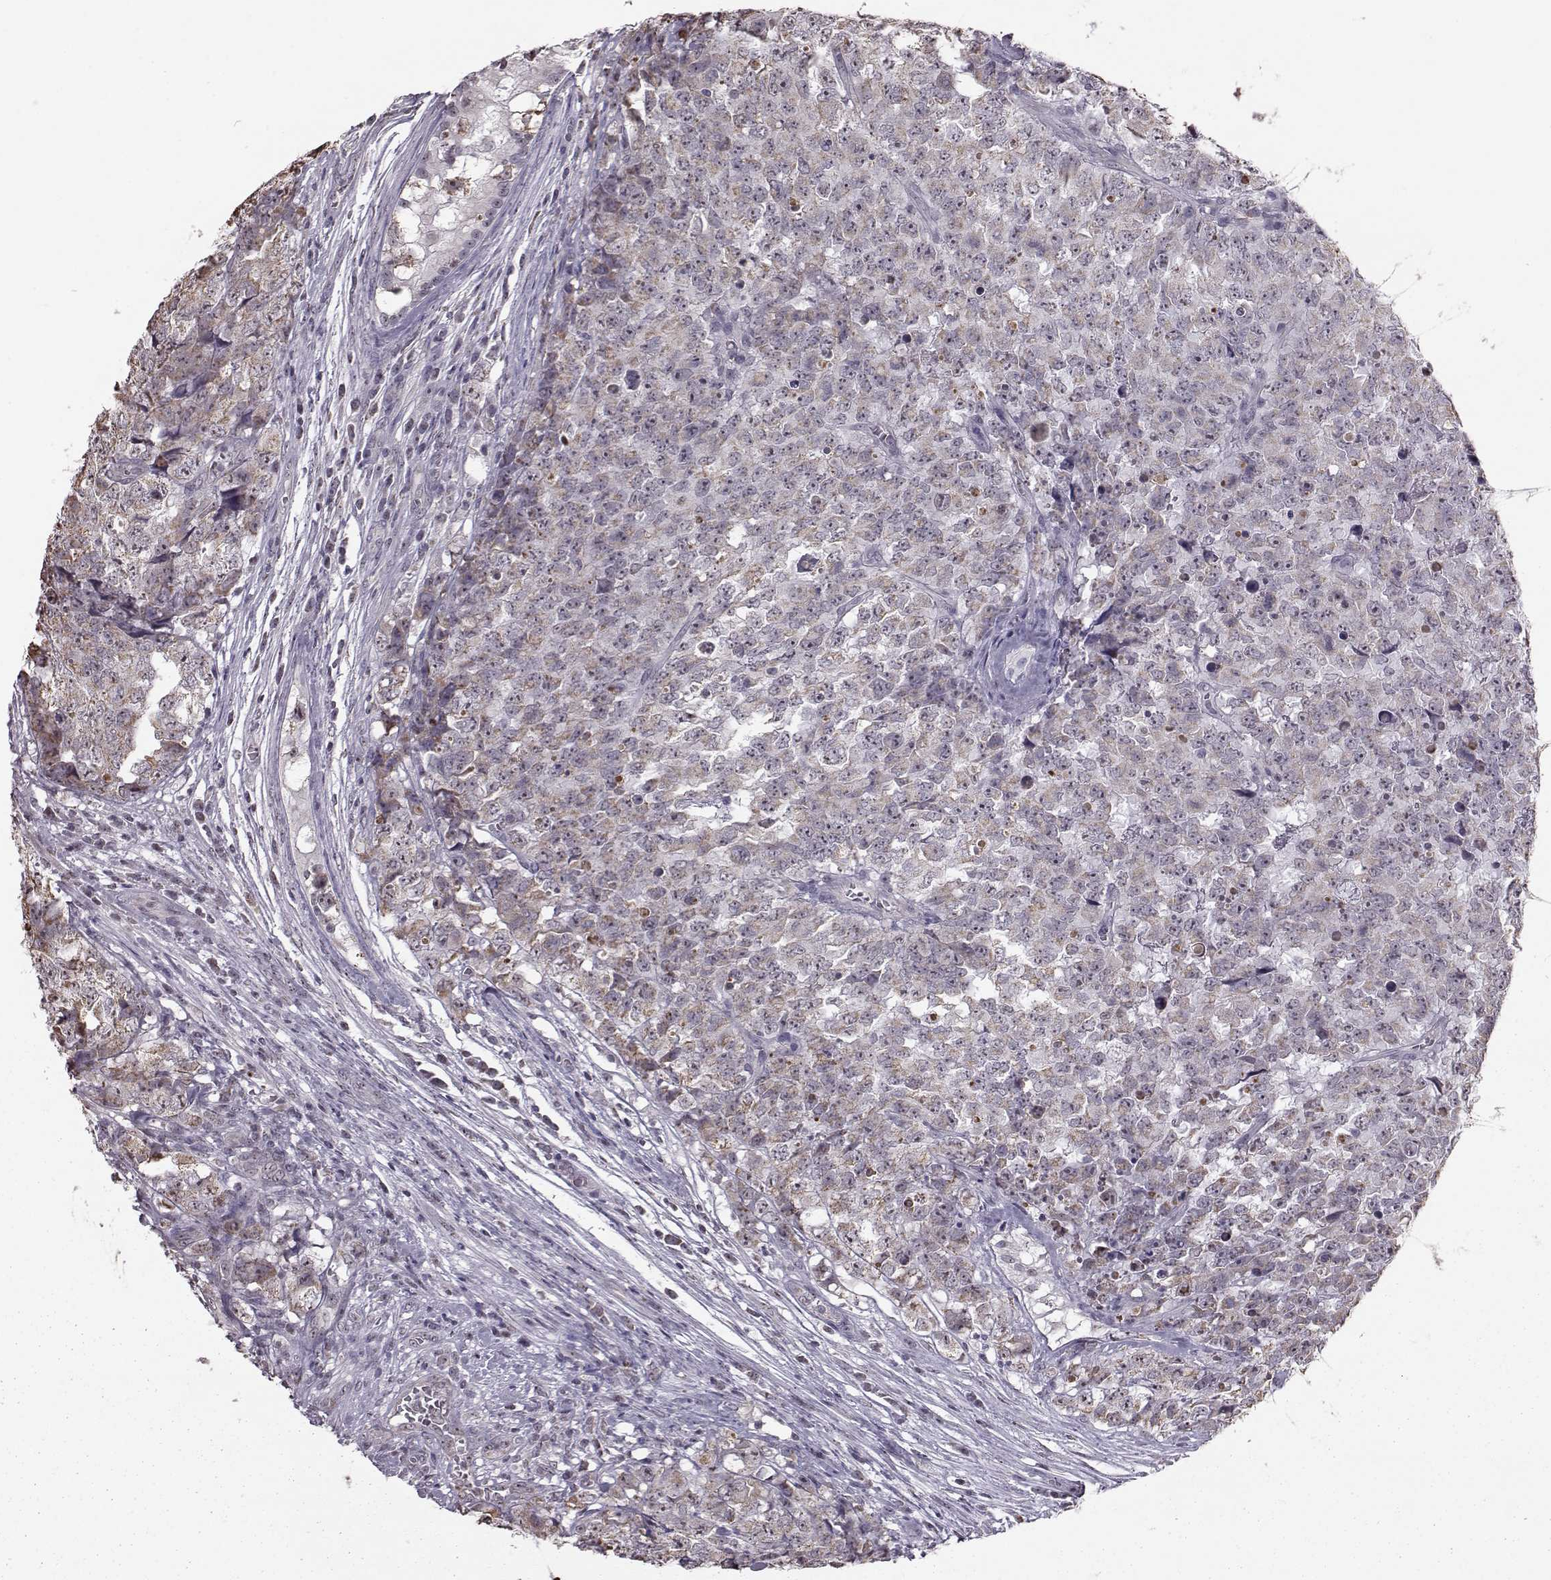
{"staining": {"intensity": "weak", "quantity": "<25%", "location": "cytoplasmic/membranous"}, "tissue": "testis cancer", "cell_type": "Tumor cells", "image_type": "cancer", "snomed": [{"axis": "morphology", "description": "Carcinoma, Embryonal, NOS"}, {"axis": "topography", "description": "Testis"}], "caption": "IHC histopathology image of testis cancer (embryonal carcinoma) stained for a protein (brown), which shows no staining in tumor cells.", "gene": "ALDH3A1", "patient": {"sex": "male", "age": 23}}